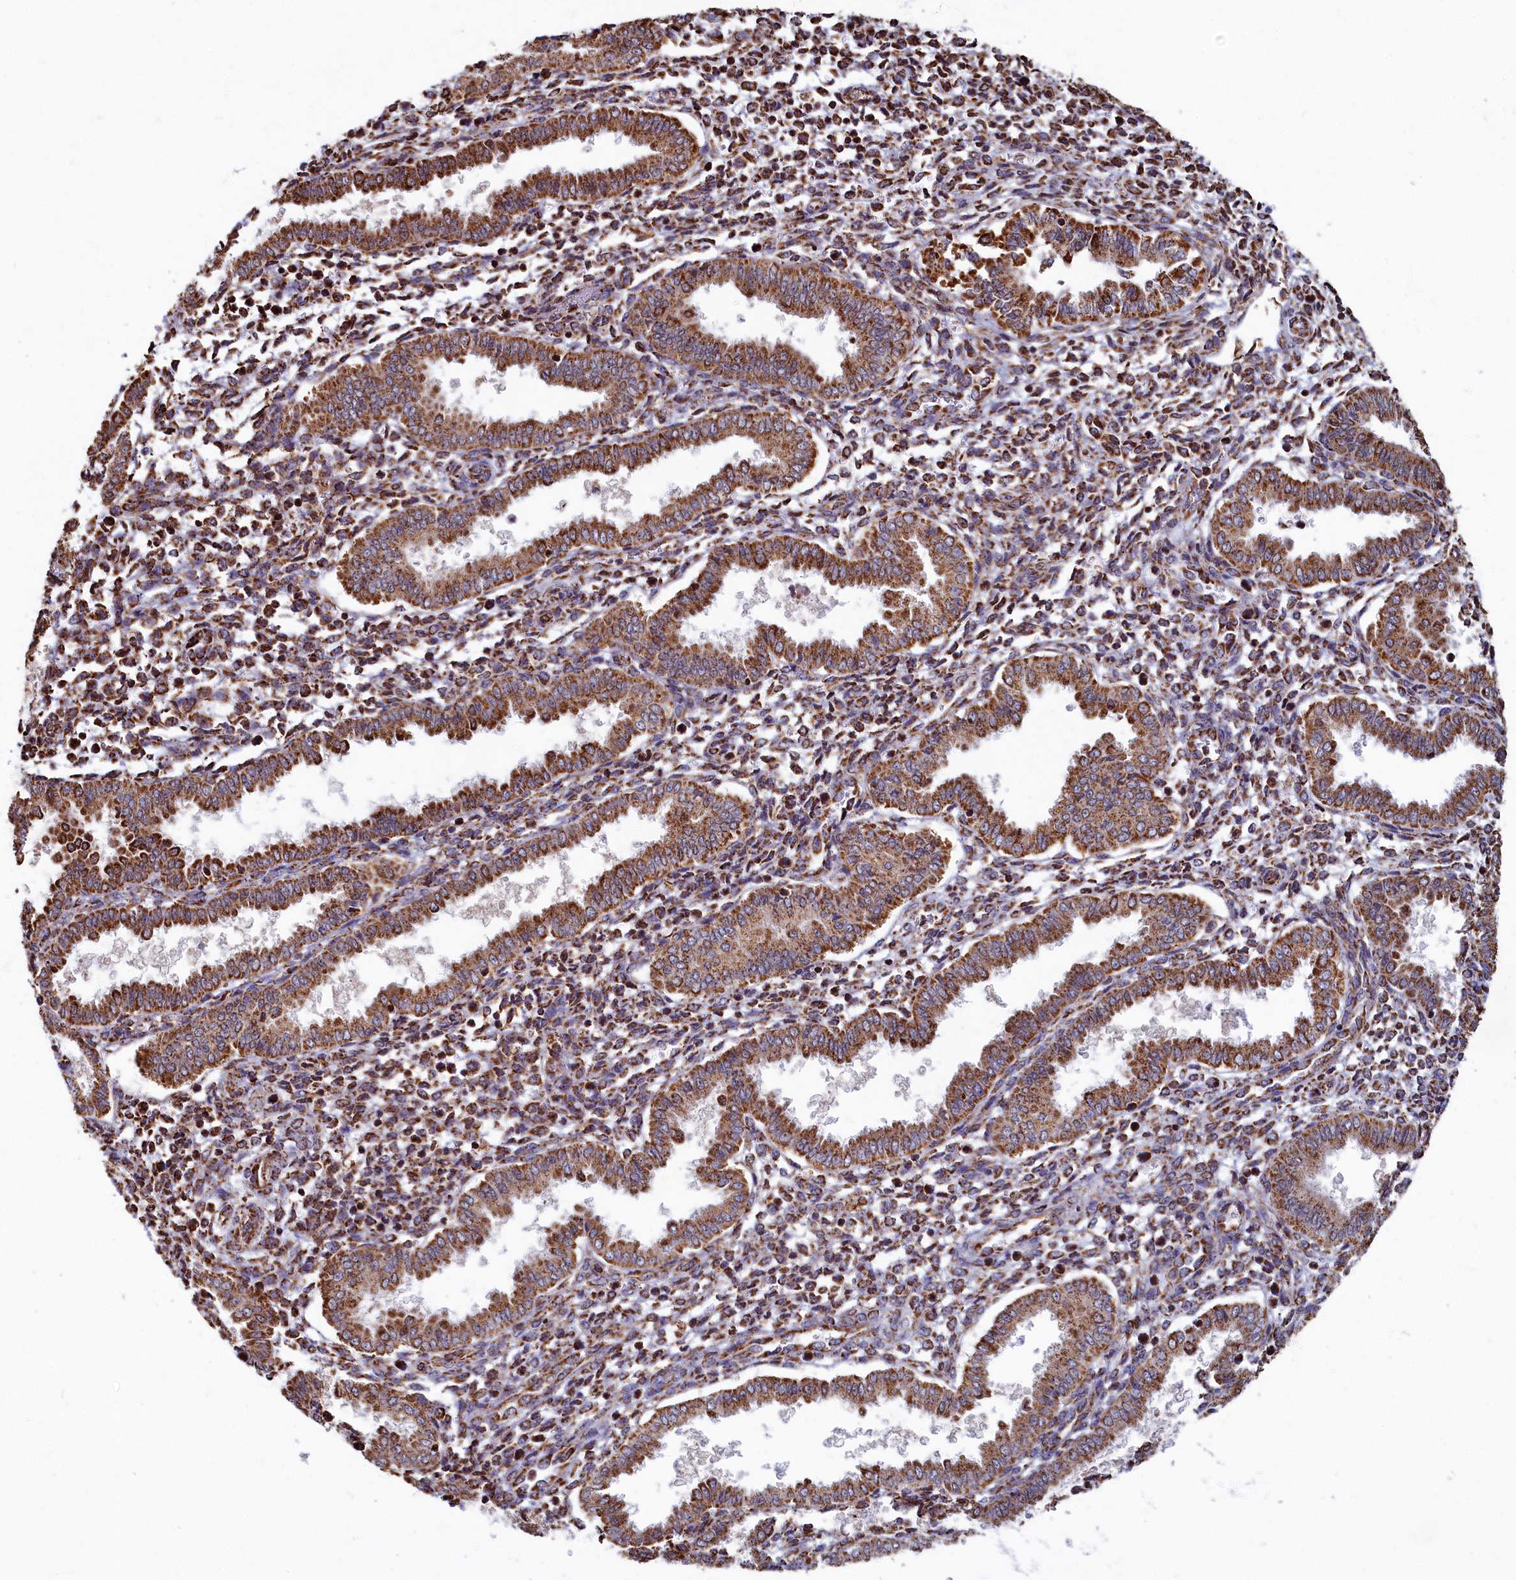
{"staining": {"intensity": "strong", "quantity": "25%-75%", "location": "cytoplasmic/membranous"}, "tissue": "endometrium", "cell_type": "Cells in endometrial stroma", "image_type": "normal", "snomed": [{"axis": "morphology", "description": "Normal tissue, NOS"}, {"axis": "topography", "description": "Endometrium"}], "caption": "Protein expression analysis of normal endometrium shows strong cytoplasmic/membranous staining in about 25%-75% of cells in endometrial stroma. The protein of interest is shown in brown color, while the nuclei are stained blue.", "gene": "SPR", "patient": {"sex": "female", "age": 24}}